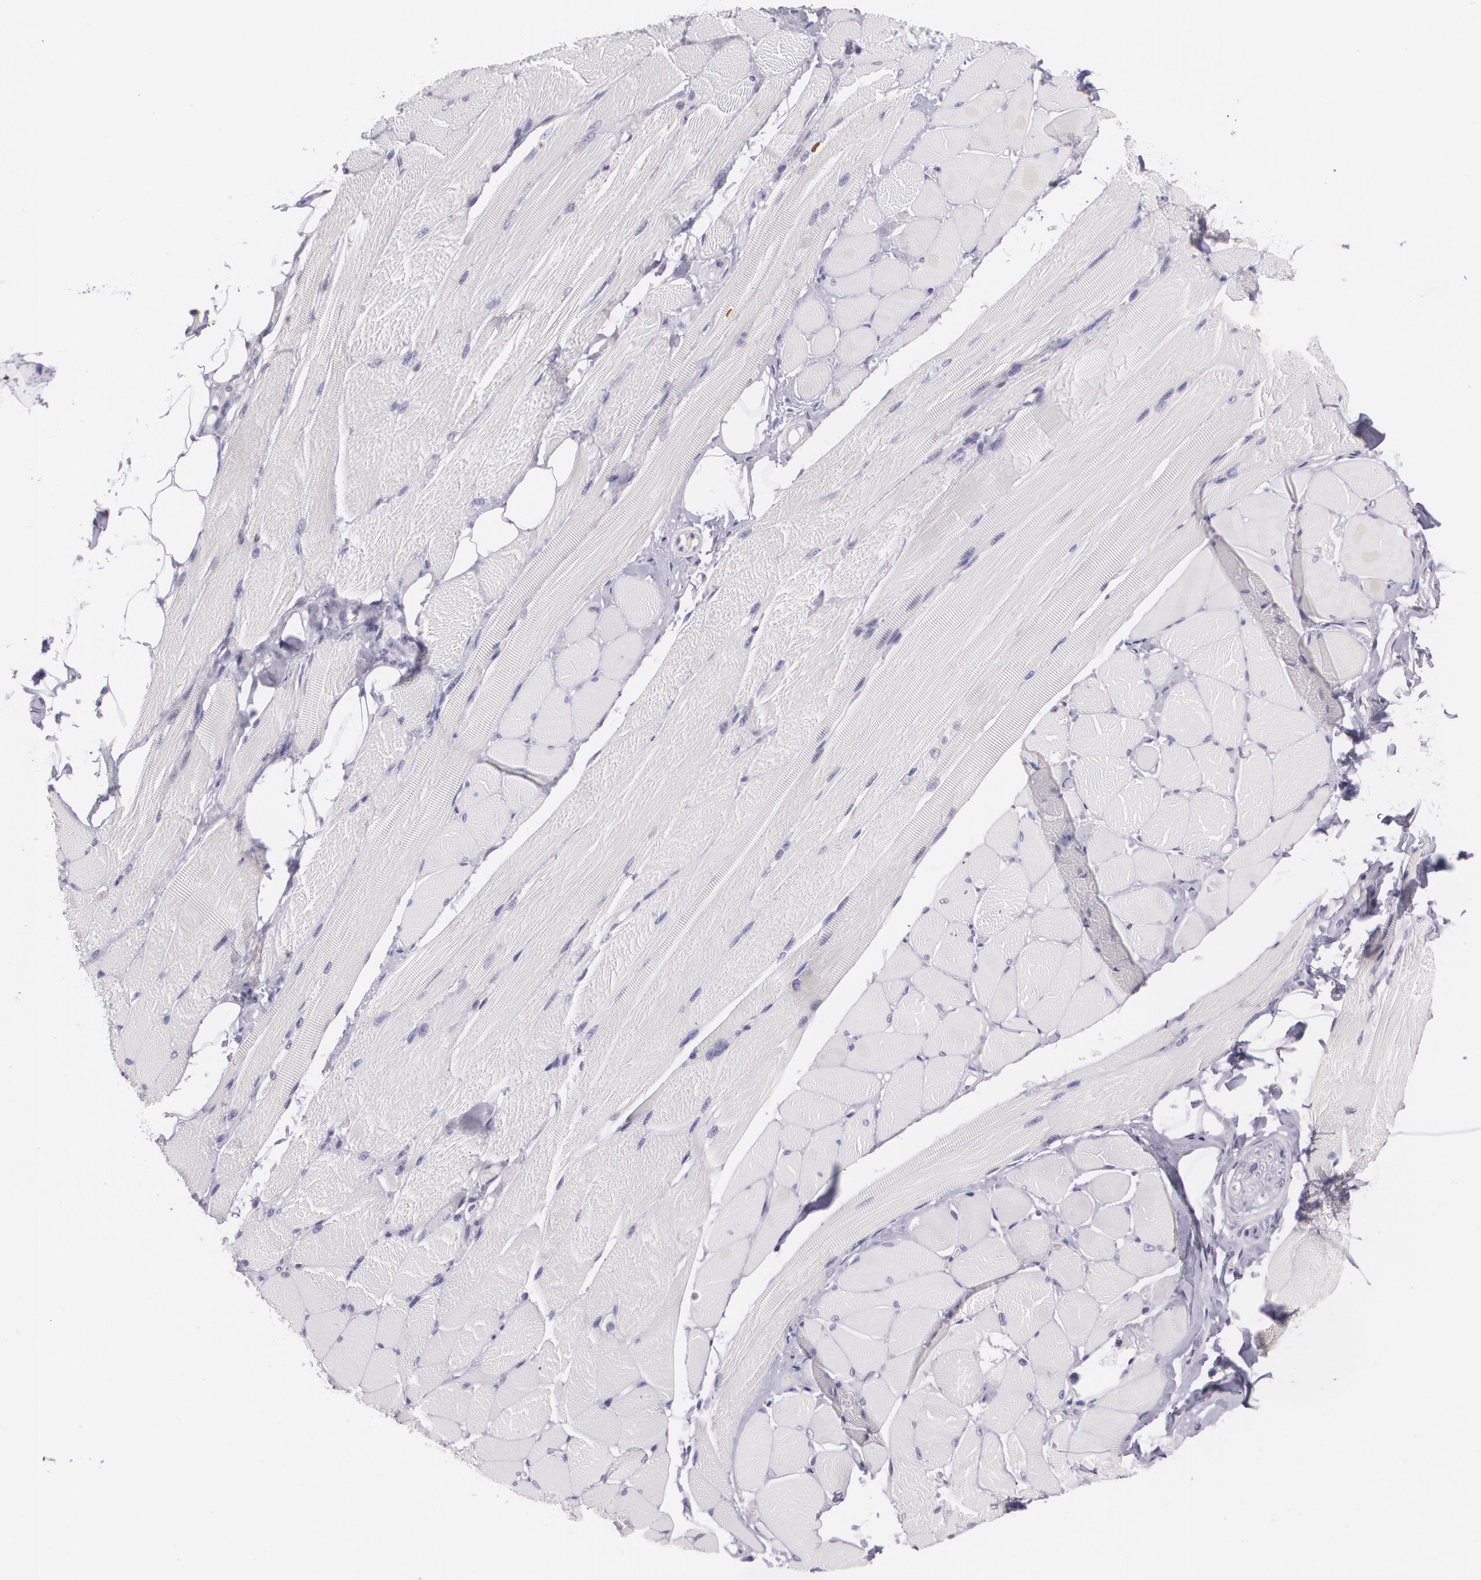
{"staining": {"intensity": "negative", "quantity": "none", "location": "none"}, "tissue": "adipose tissue", "cell_type": "Adipocytes", "image_type": "normal", "snomed": [{"axis": "morphology", "description": "Normal tissue, NOS"}, {"axis": "topography", "description": "Skeletal muscle"}, {"axis": "topography", "description": "Peripheral nerve tissue"}], "caption": "Immunohistochemical staining of normal adipose tissue displays no significant expression in adipocytes. (Stains: DAB immunohistochemistry with hematoxylin counter stain, Microscopy: brightfield microscopy at high magnification).", "gene": "CILK1", "patient": {"sex": "female", "age": 84}}